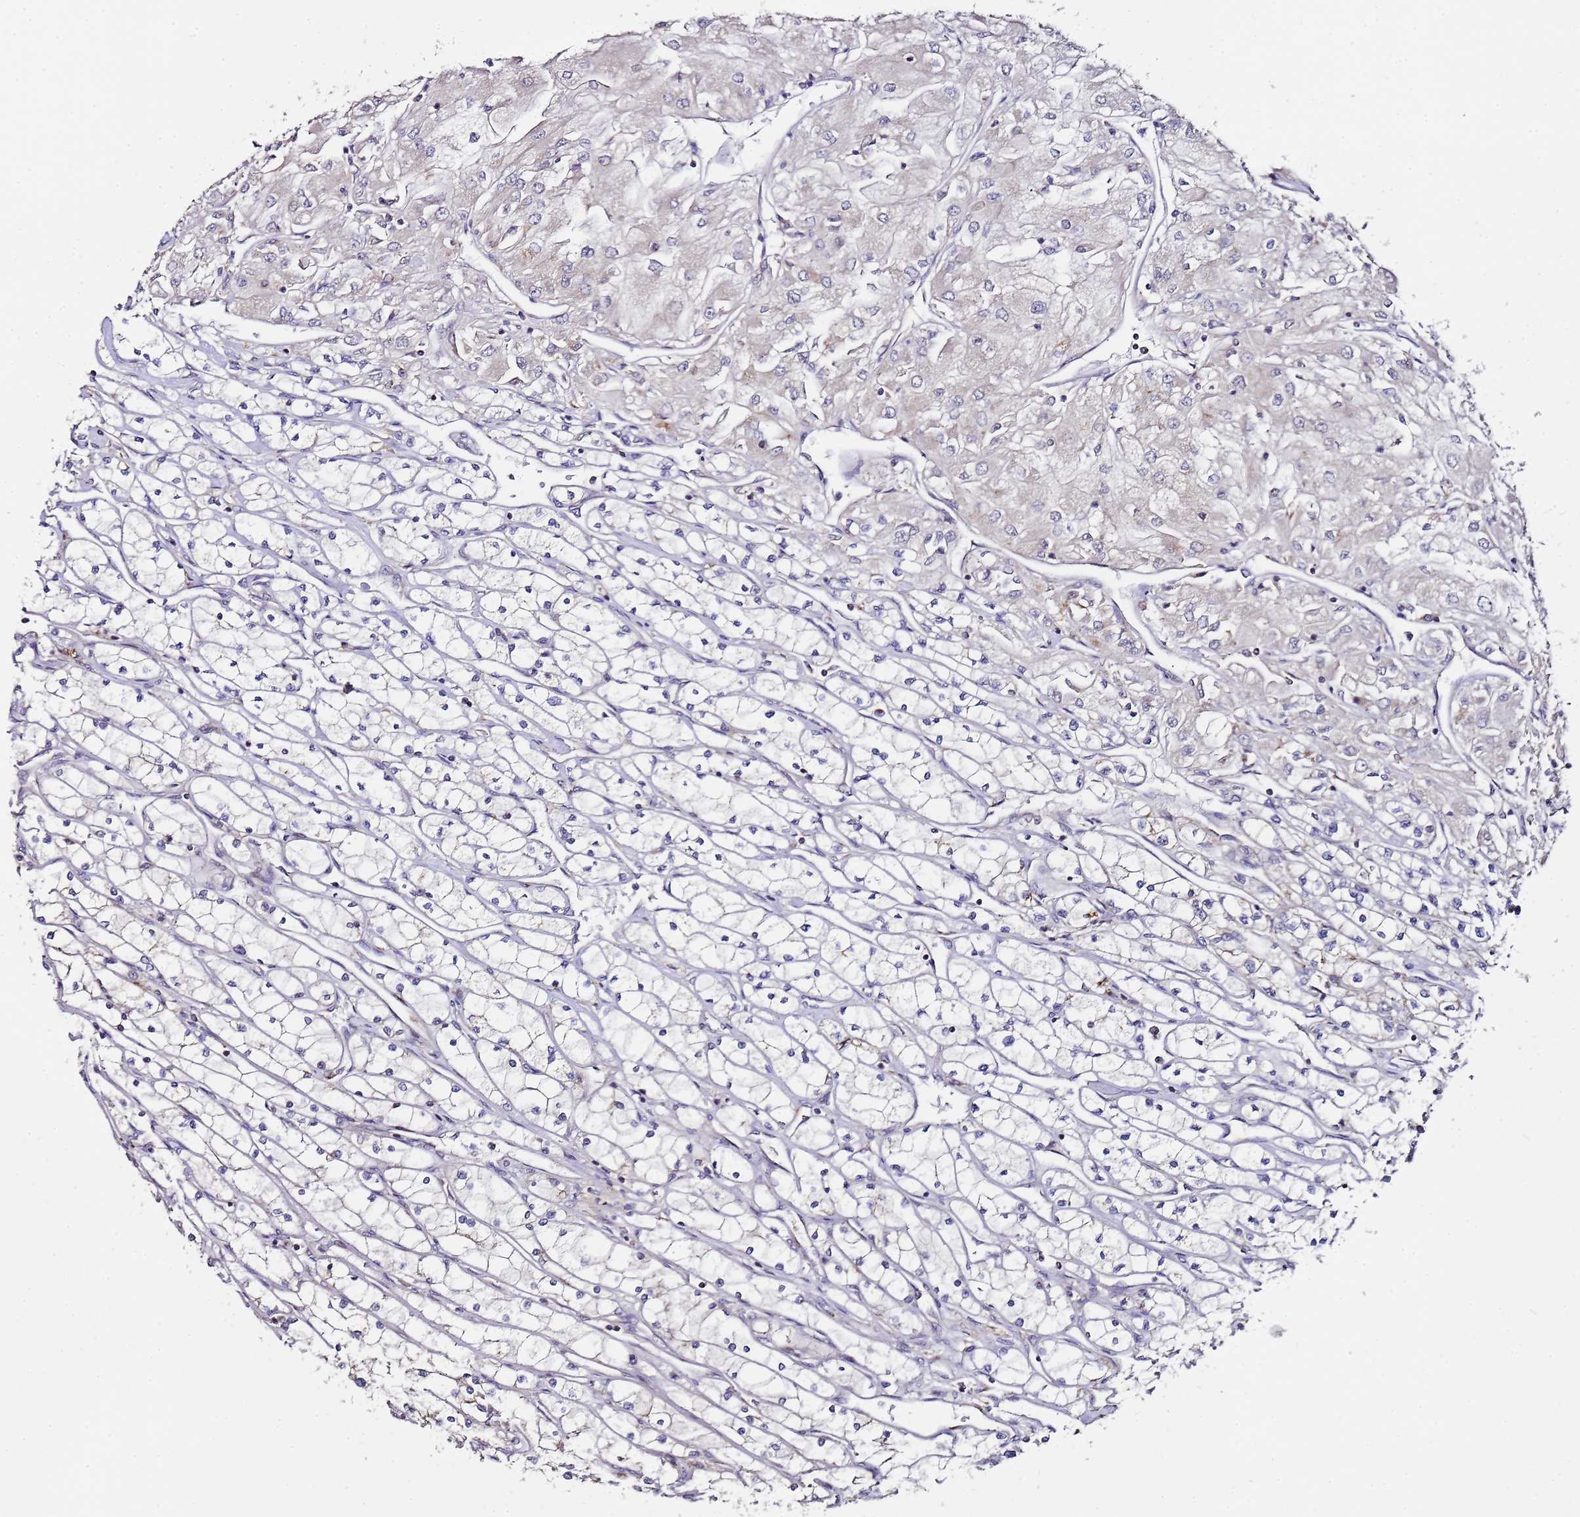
{"staining": {"intensity": "negative", "quantity": "none", "location": "none"}, "tissue": "renal cancer", "cell_type": "Tumor cells", "image_type": "cancer", "snomed": [{"axis": "morphology", "description": "Adenocarcinoma, NOS"}, {"axis": "topography", "description": "Kidney"}], "caption": "IHC photomicrograph of human renal cancer (adenocarcinoma) stained for a protein (brown), which reveals no staining in tumor cells. (Stains: DAB (3,3'-diaminobenzidine) immunohistochemistry with hematoxylin counter stain, Microscopy: brightfield microscopy at high magnification).", "gene": "MRPL49", "patient": {"sex": "male", "age": 80}}